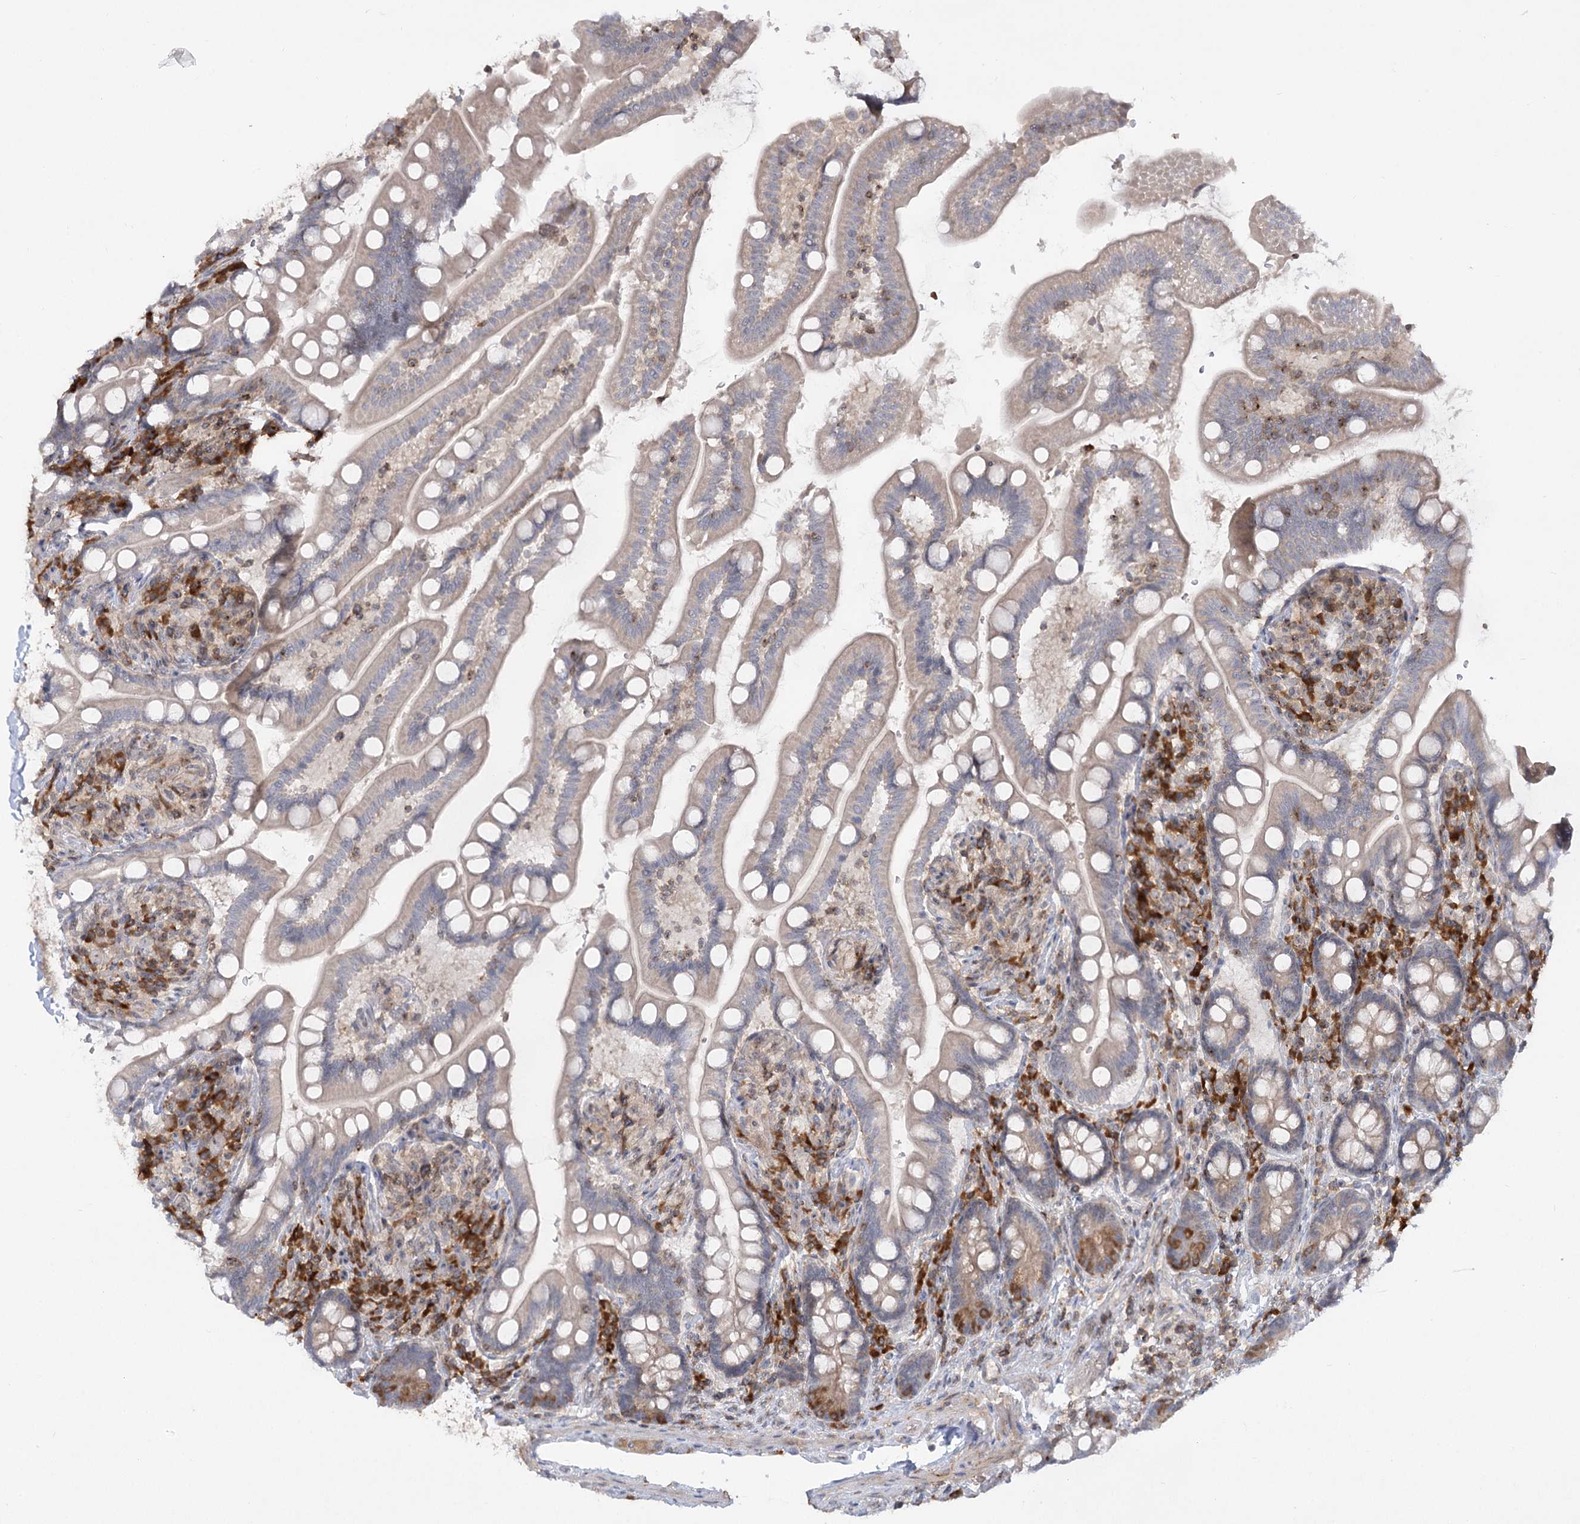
{"staining": {"intensity": "moderate", "quantity": "<25%", "location": "cytoplasmic/membranous"}, "tissue": "small intestine", "cell_type": "Glandular cells", "image_type": "normal", "snomed": [{"axis": "morphology", "description": "Normal tissue, NOS"}, {"axis": "topography", "description": "Small intestine"}], "caption": "Moderate cytoplasmic/membranous positivity is appreciated in approximately <25% of glandular cells in normal small intestine.", "gene": "SYTL1", "patient": {"sex": "female", "age": 64}}